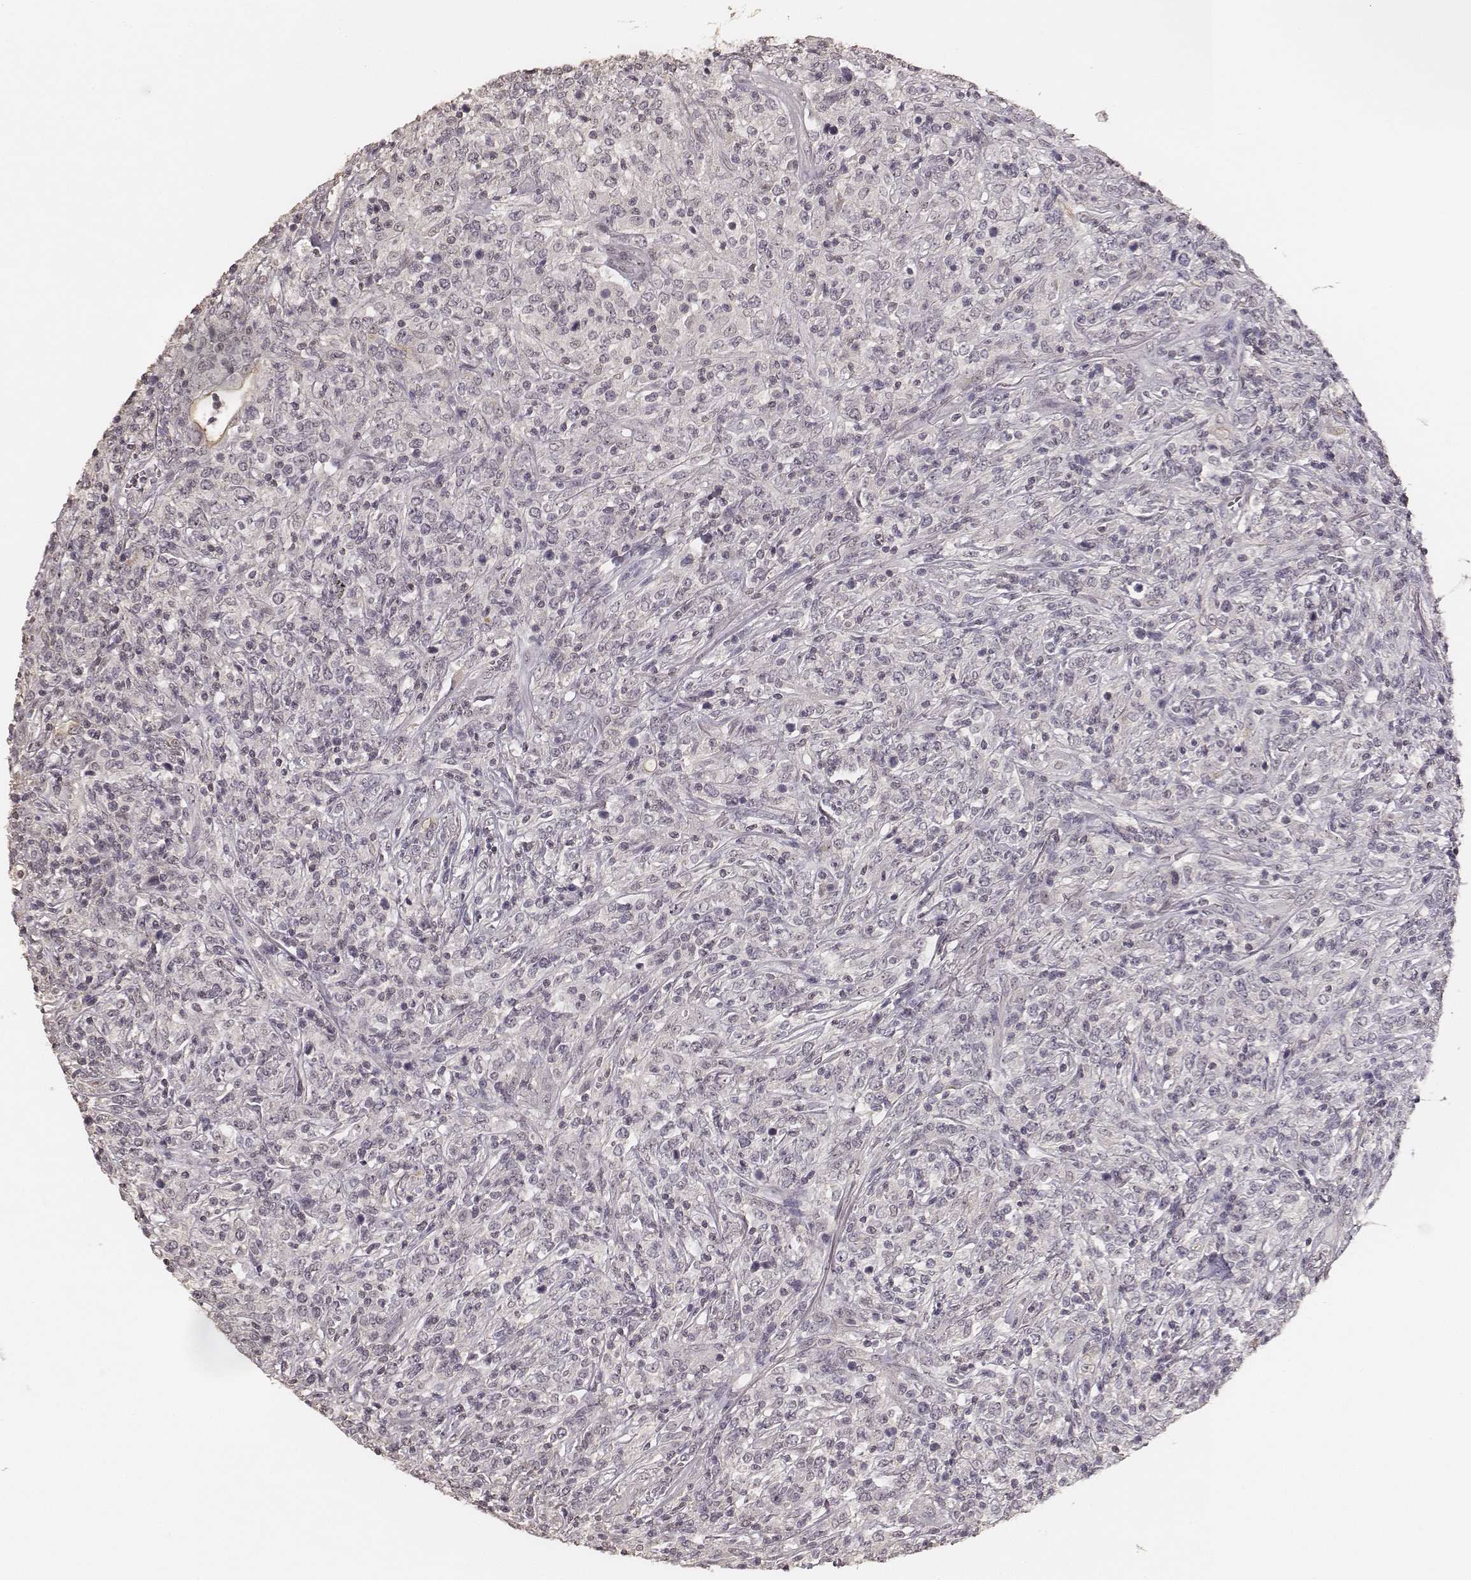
{"staining": {"intensity": "negative", "quantity": "none", "location": "none"}, "tissue": "lymphoma", "cell_type": "Tumor cells", "image_type": "cancer", "snomed": [{"axis": "morphology", "description": "Malignant lymphoma, non-Hodgkin's type, High grade"}, {"axis": "topography", "description": "Lung"}], "caption": "Human malignant lymphoma, non-Hodgkin's type (high-grade) stained for a protein using immunohistochemistry (IHC) shows no expression in tumor cells.", "gene": "LY6K", "patient": {"sex": "male", "age": 79}}